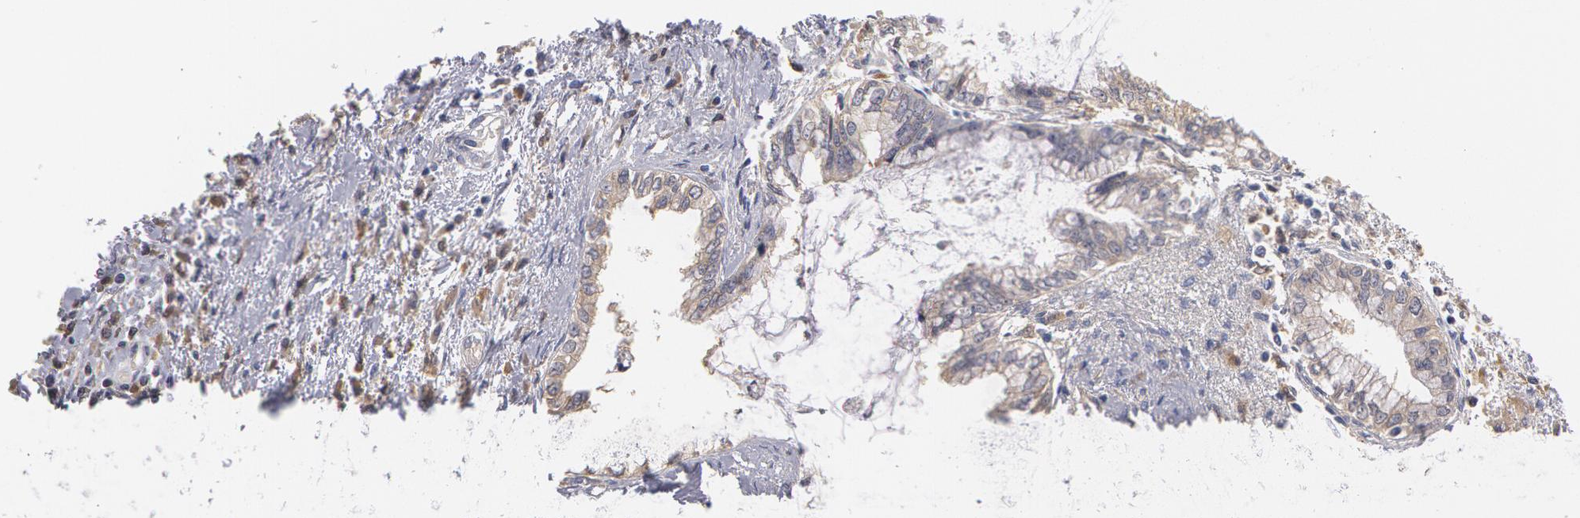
{"staining": {"intensity": "weak", "quantity": ">75%", "location": "cytoplasmic/membranous"}, "tissue": "pancreatic cancer", "cell_type": "Tumor cells", "image_type": "cancer", "snomed": [{"axis": "morphology", "description": "Adenocarcinoma, NOS"}, {"axis": "topography", "description": "Pancreas"}], "caption": "The histopathology image shows a brown stain indicating the presence of a protein in the cytoplasmic/membranous of tumor cells in pancreatic adenocarcinoma.", "gene": "SYK", "patient": {"sex": "female", "age": 64}}